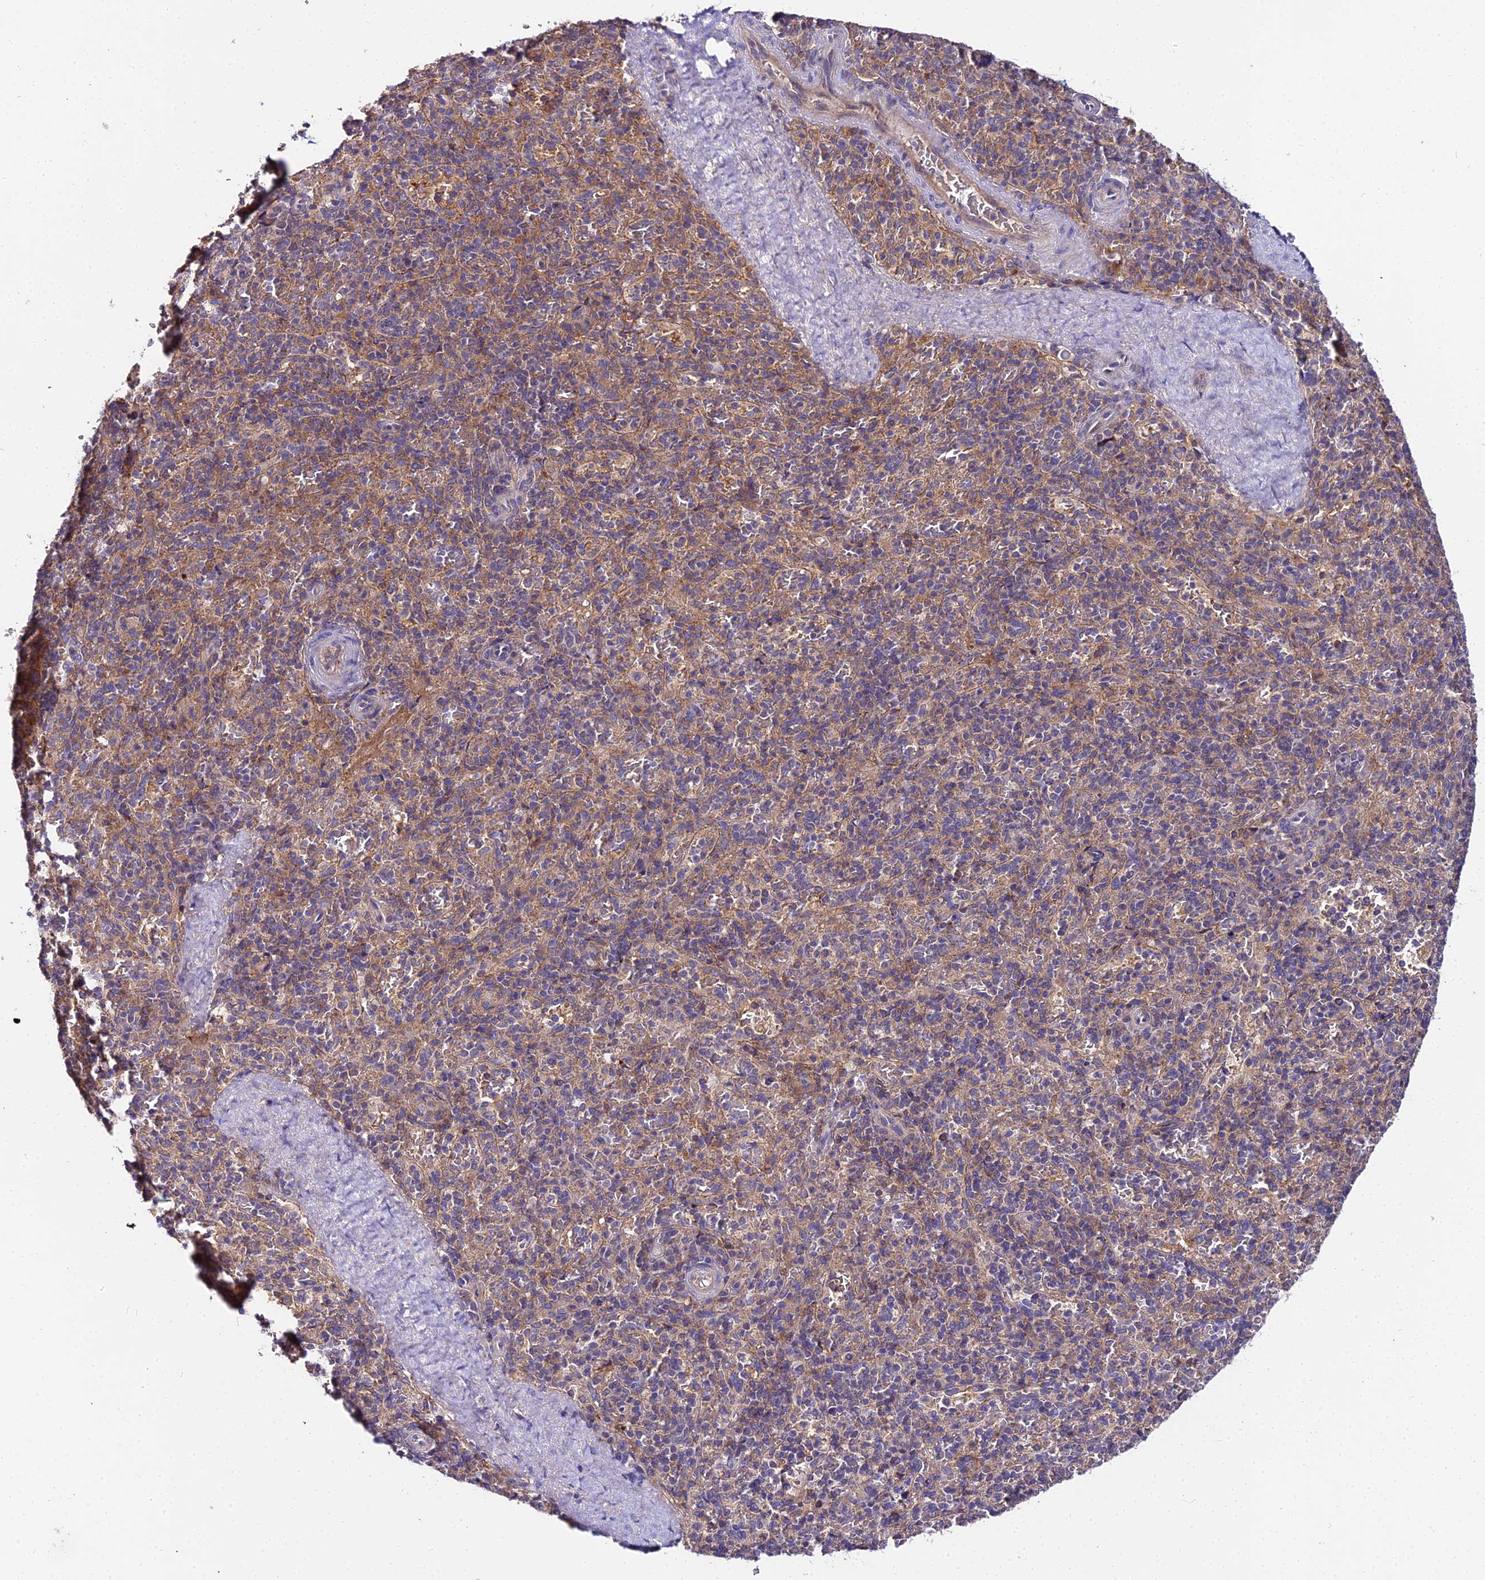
{"staining": {"intensity": "weak", "quantity": "25%-75%", "location": "cytoplasmic/membranous"}, "tissue": "spleen", "cell_type": "Cells in red pulp", "image_type": "normal", "snomed": [{"axis": "morphology", "description": "Normal tissue, NOS"}, {"axis": "topography", "description": "Spleen"}], "caption": "Immunohistochemistry micrograph of benign human spleen stained for a protein (brown), which exhibits low levels of weak cytoplasmic/membranous expression in about 25%-75% of cells in red pulp.", "gene": "ZBED8", "patient": {"sex": "male", "age": 82}}